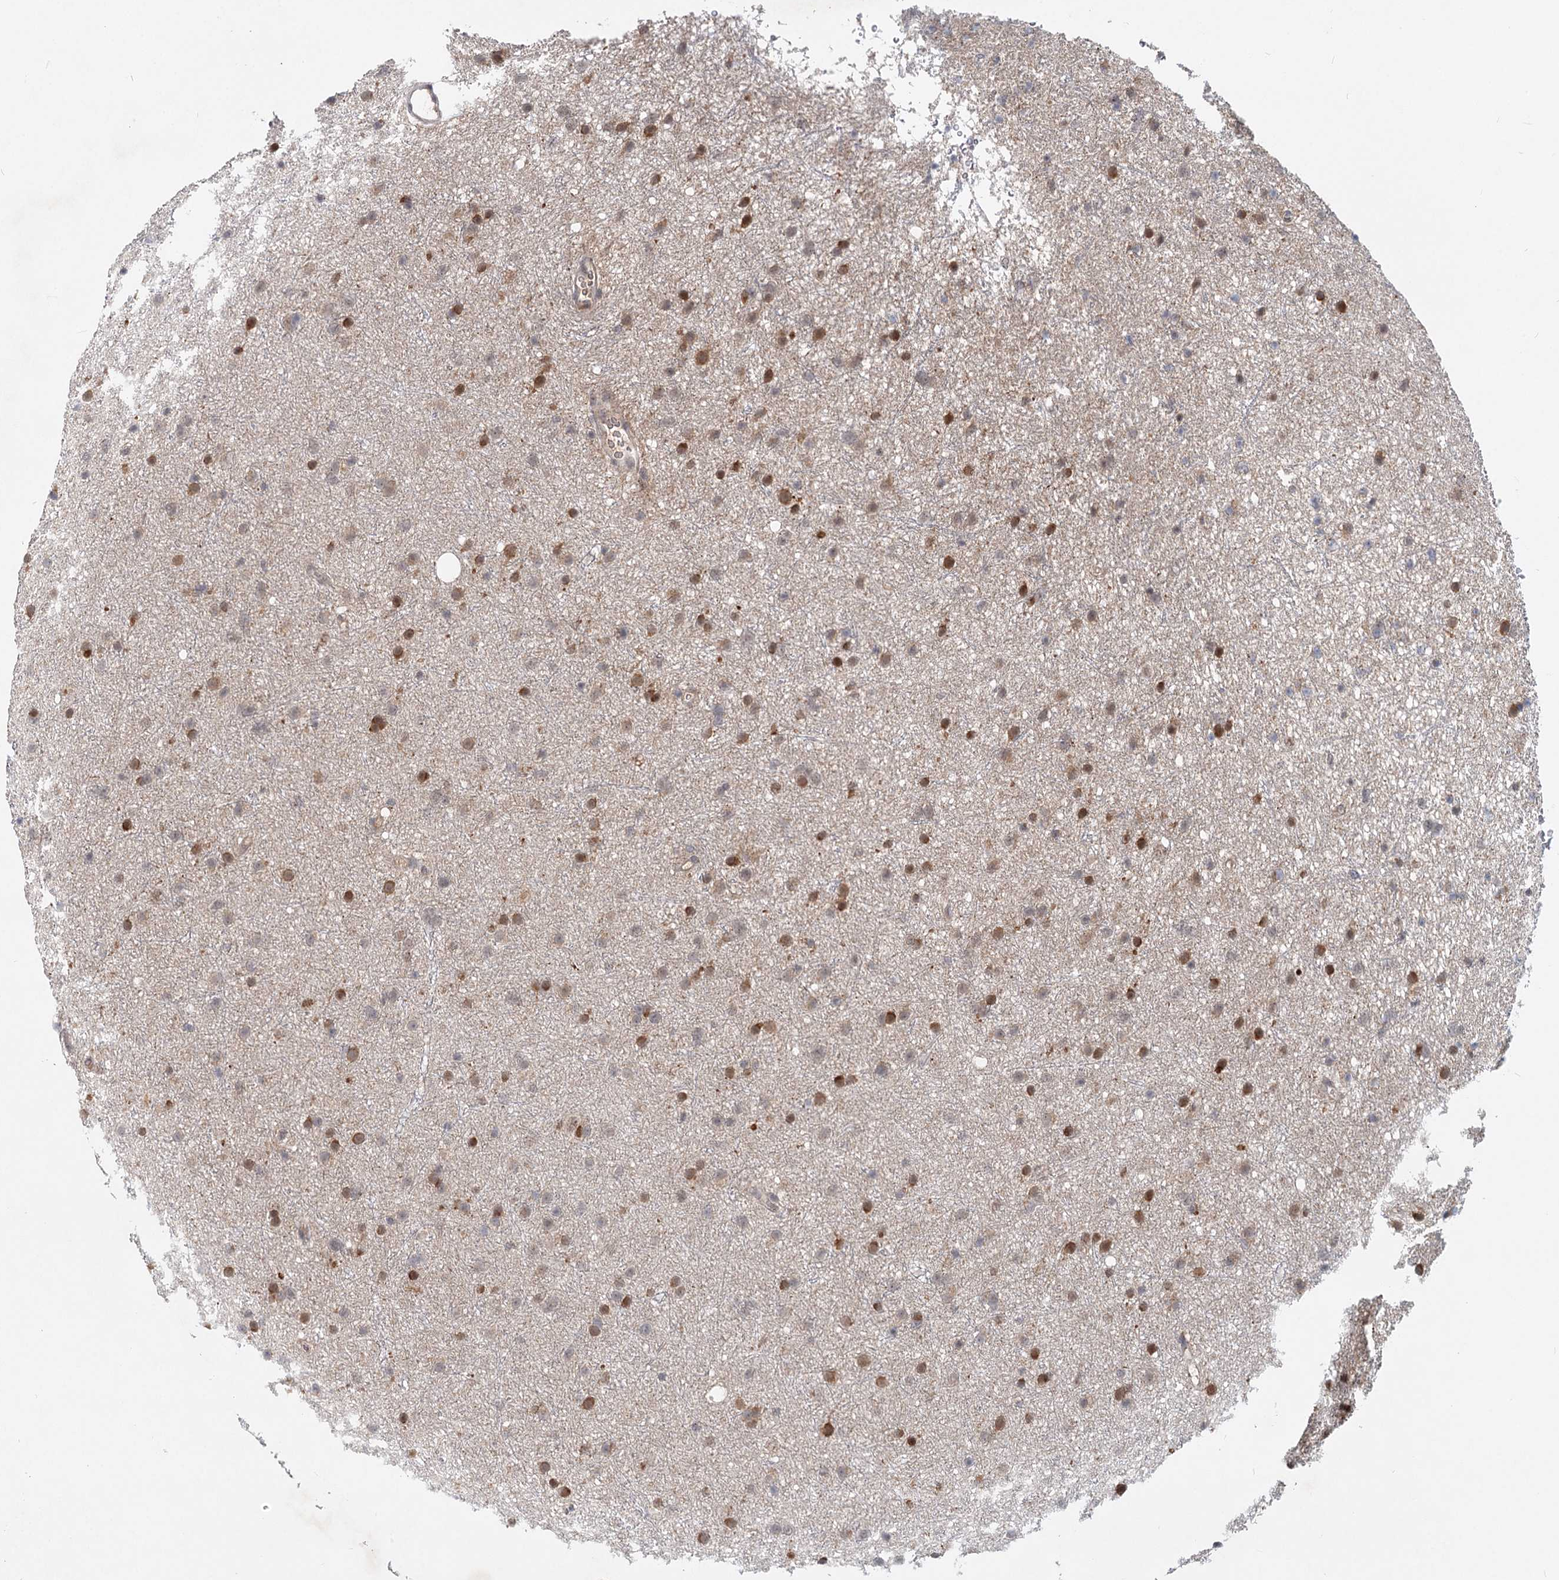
{"staining": {"intensity": "moderate", "quantity": "25%-75%", "location": "cytoplasmic/membranous,nuclear"}, "tissue": "glioma", "cell_type": "Tumor cells", "image_type": "cancer", "snomed": [{"axis": "morphology", "description": "Glioma, malignant, Low grade"}, {"axis": "topography", "description": "Cerebral cortex"}], "caption": "Moderate cytoplasmic/membranous and nuclear protein staining is present in approximately 25%-75% of tumor cells in glioma.", "gene": "AP3B1", "patient": {"sex": "female", "age": 39}}